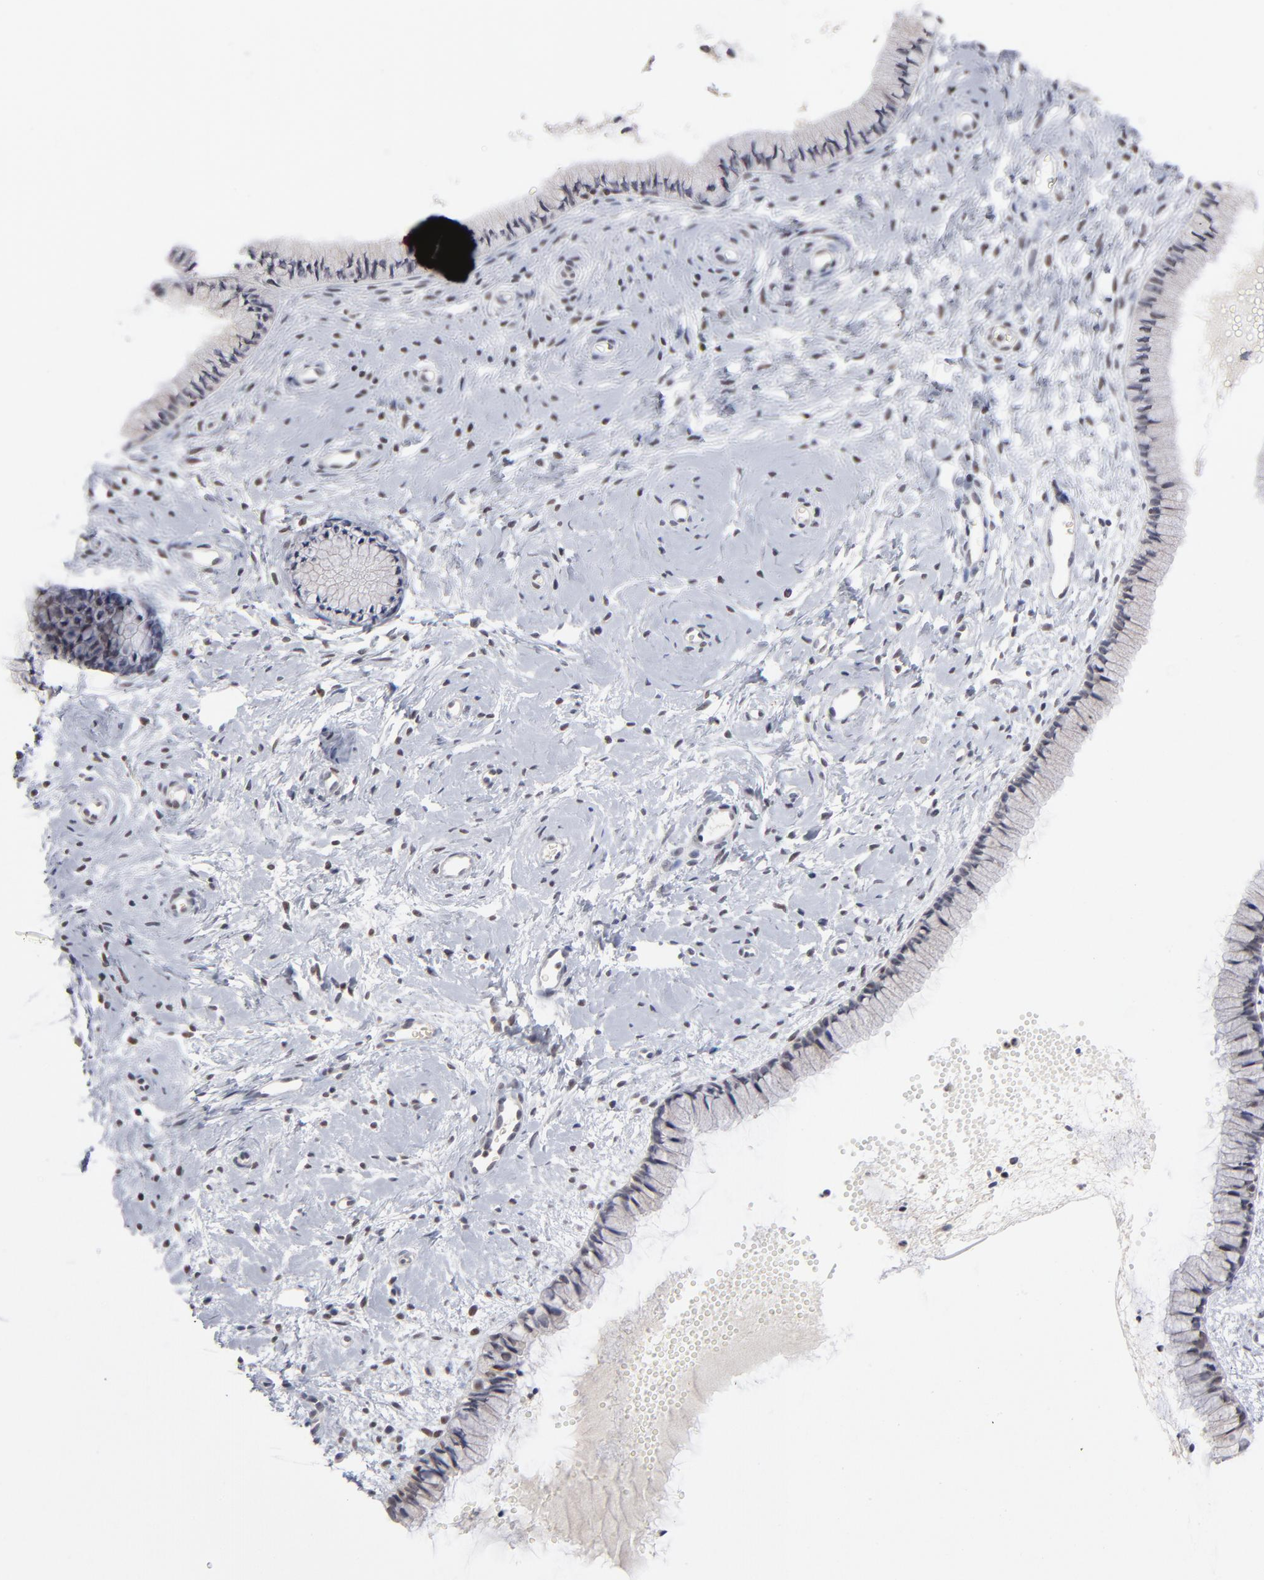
{"staining": {"intensity": "negative", "quantity": "none", "location": "none"}, "tissue": "cervix", "cell_type": "Glandular cells", "image_type": "normal", "snomed": [{"axis": "morphology", "description": "Normal tissue, NOS"}, {"axis": "topography", "description": "Cervix"}], "caption": "Histopathology image shows no protein expression in glandular cells of normal cervix. (DAB IHC visualized using brightfield microscopy, high magnification).", "gene": "MAX", "patient": {"sex": "female", "age": 46}}